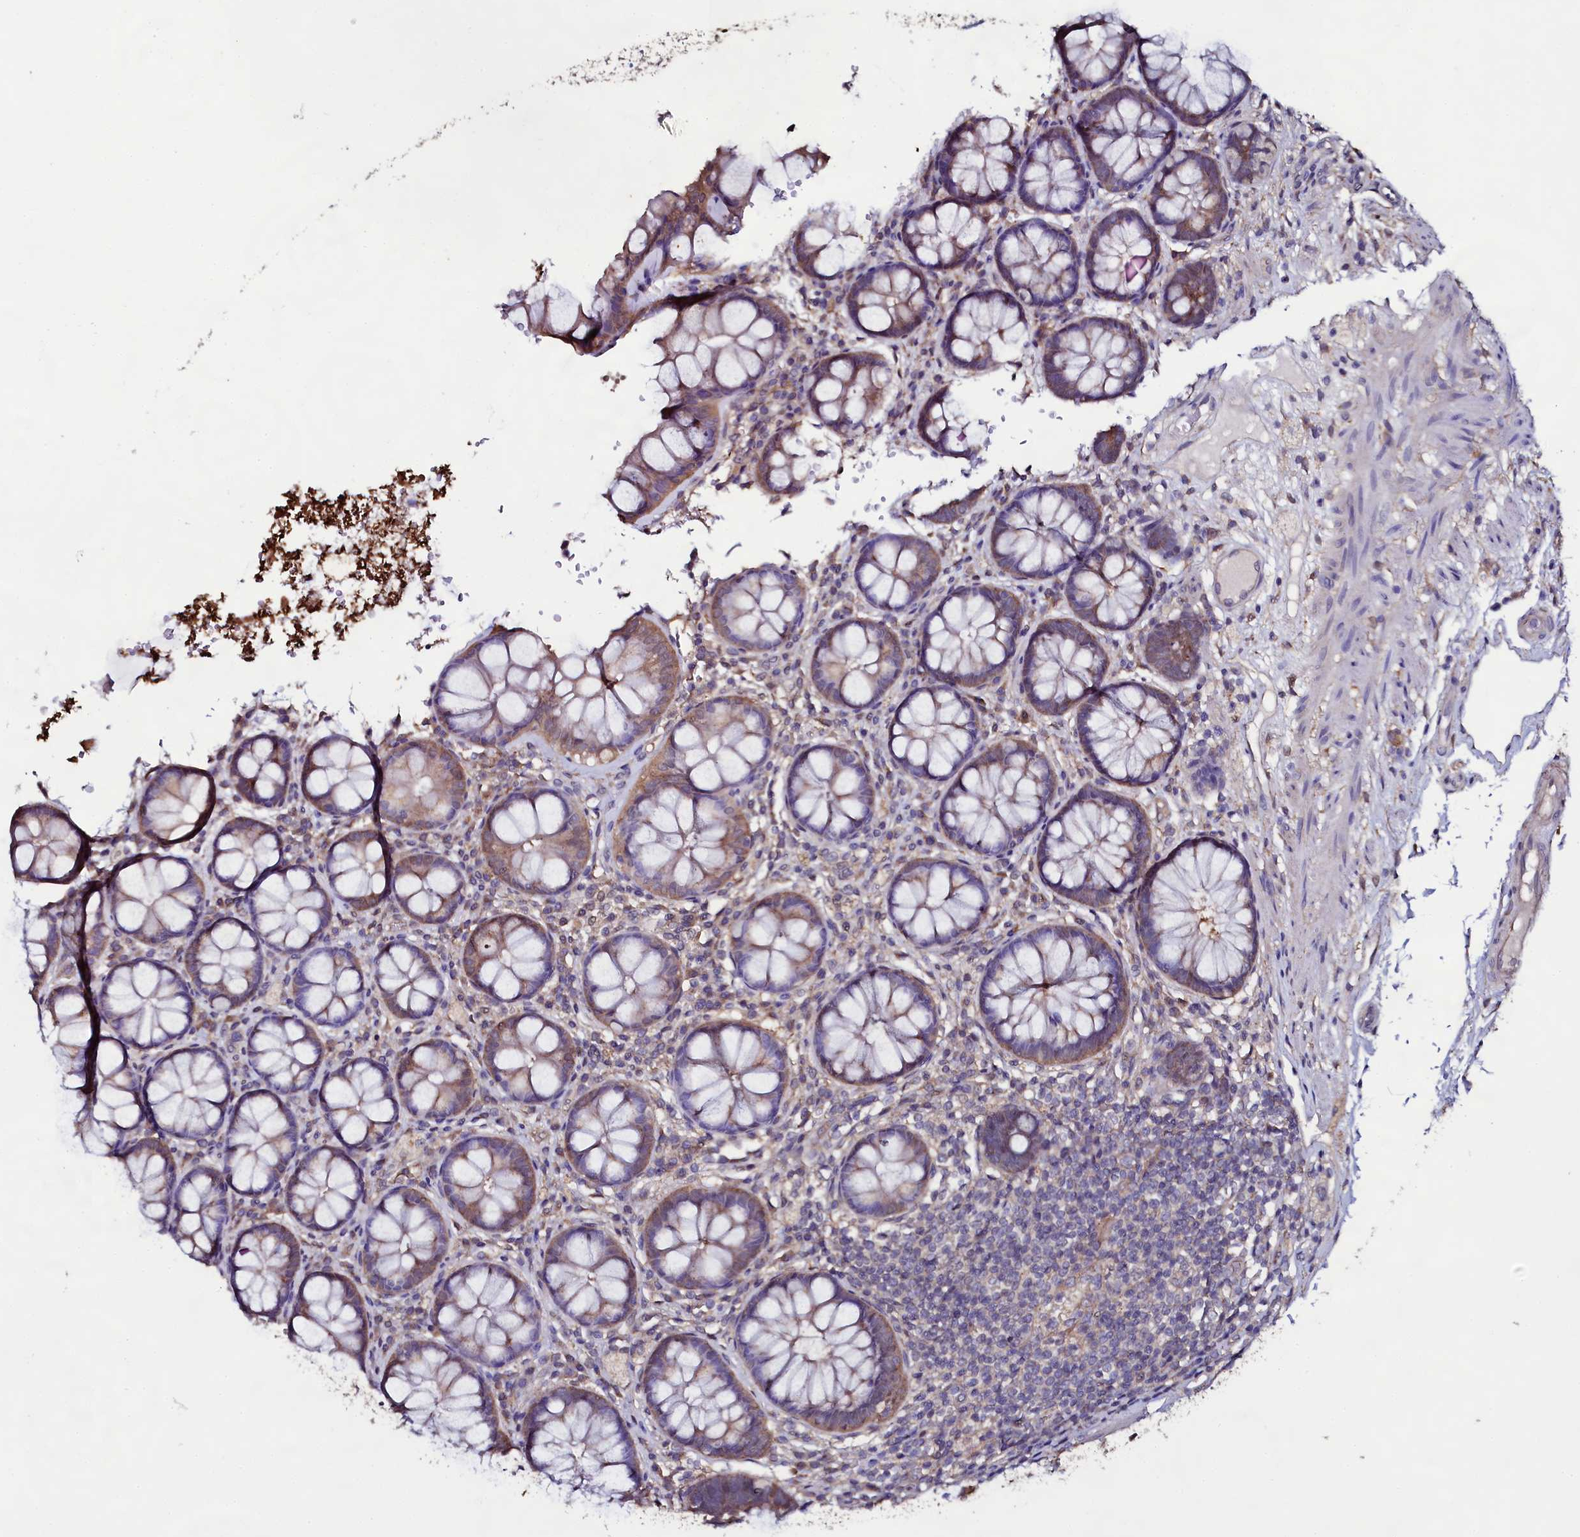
{"staining": {"intensity": "moderate", "quantity": ">75%", "location": "cytoplasmic/membranous"}, "tissue": "rectum", "cell_type": "Glandular cells", "image_type": "normal", "snomed": [{"axis": "morphology", "description": "Normal tissue, NOS"}, {"axis": "topography", "description": "Rectum"}], "caption": "Immunohistochemistry (IHC) (DAB) staining of unremarkable human rectum demonstrates moderate cytoplasmic/membranous protein staining in approximately >75% of glandular cells. Ihc stains the protein of interest in brown and the nuclei are stained blue.", "gene": "USPL1", "patient": {"sex": "male", "age": 83}}